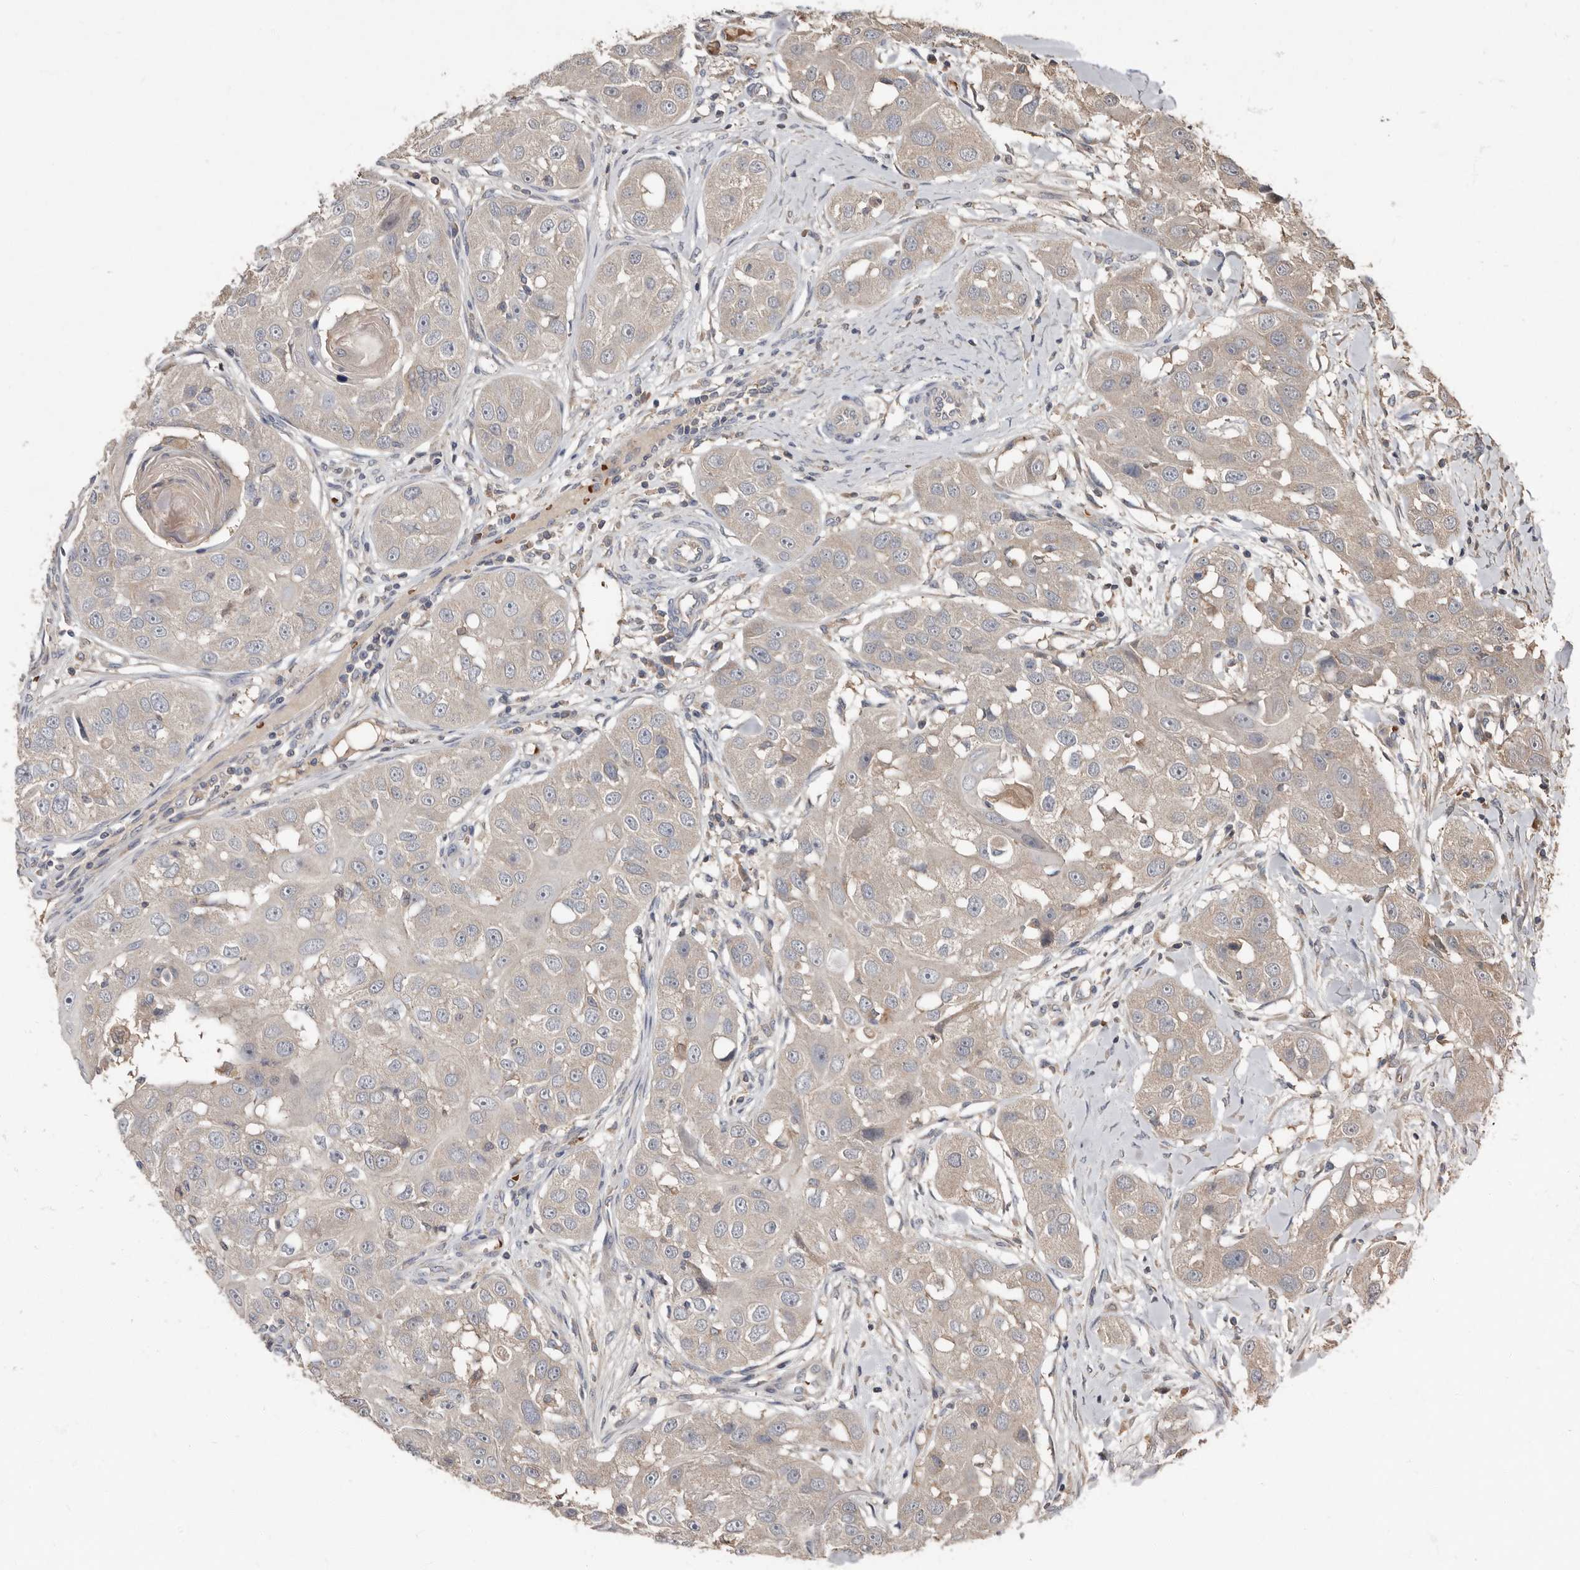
{"staining": {"intensity": "weak", "quantity": "<25%", "location": "cytoplasmic/membranous"}, "tissue": "head and neck cancer", "cell_type": "Tumor cells", "image_type": "cancer", "snomed": [{"axis": "morphology", "description": "Normal tissue, NOS"}, {"axis": "morphology", "description": "Squamous cell carcinoma, NOS"}, {"axis": "topography", "description": "Skeletal muscle"}, {"axis": "topography", "description": "Head-Neck"}], "caption": "High magnification brightfield microscopy of head and neck cancer (squamous cell carcinoma) stained with DAB (3,3'-diaminobenzidine) (brown) and counterstained with hematoxylin (blue): tumor cells show no significant expression. (DAB (3,3'-diaminobenzidine) immunohistochemistry (IHC) visualized using brightfield microscopy, high magnification).", "gene": "KIF26B", "patient": {"sex": "male", "age": 51}}